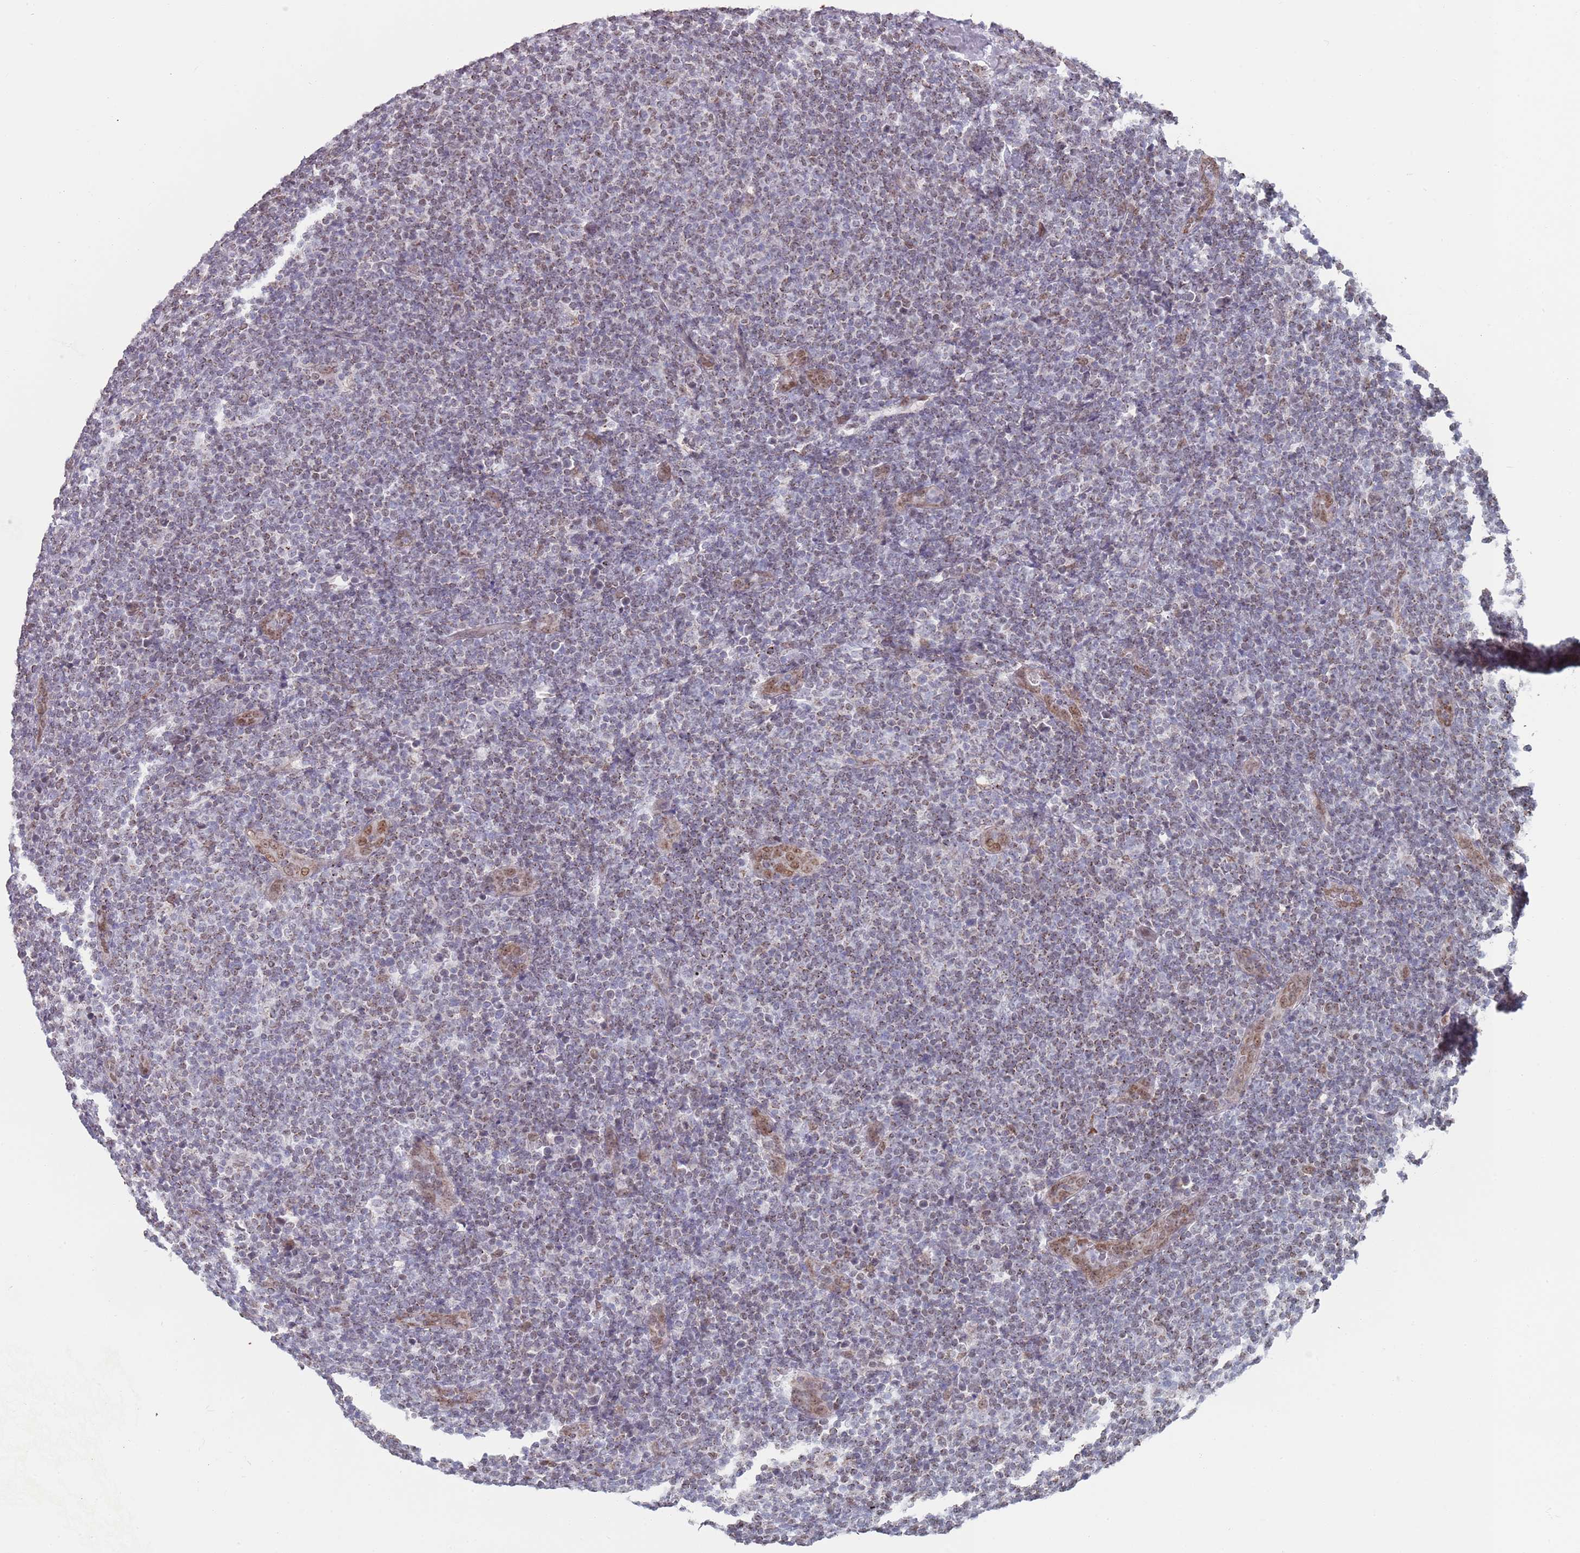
{"staining": {"intensity": "negative", "quantity": "none", "location": "none"}, "tissue": "lymphoma", "cell_type": "Tumor cells", "image_type": "cancer", "snomed": [{"axis": "morphology", "description": "Malignant lymphoma, non-Hodgkin's type, Low grade"}, {"axis": "topography", "description": "Lymph node"}], "caption": "Photomicrograph shows no protein positivity in tumor cells of lymphoma tissue.", "gene": "MFSD12", "patient": {"sex": "male", "age": 66}}